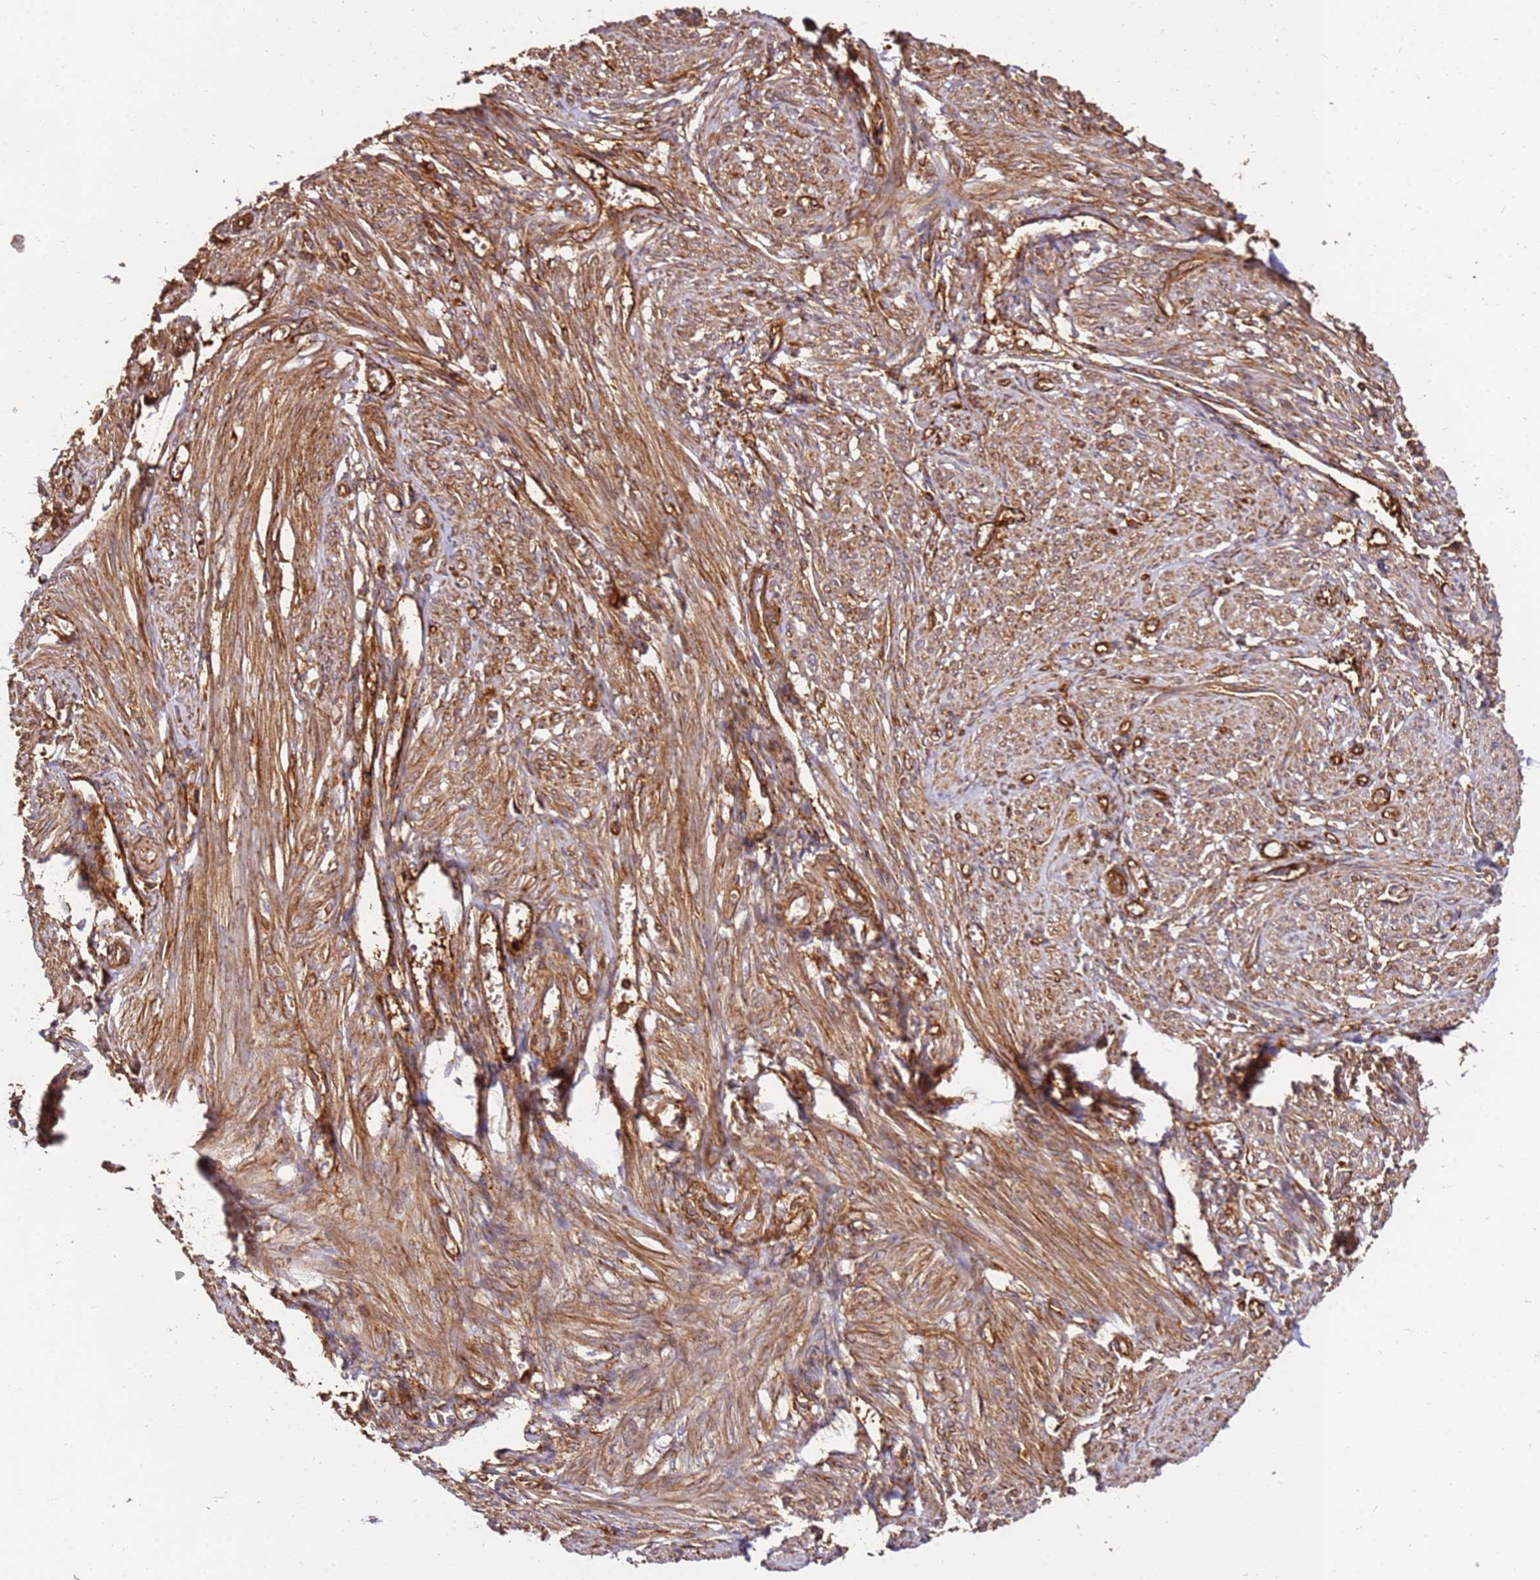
{"staining": {"intensity": "moderate", "quantity": ">75%", "location": "cytoplasmic/membranous"}, "tissue": "smooth muscle", "cell_type": "Smooth muscle cells", "image_type": "normal", "snomed": [{"axis": "morphology", "description": "Normal tissue, NOS"}, {"axis": "topography", "description": "Smooth muscle"}], "caption": "The histopathology image displays immunohistochemical staining of normal smooth muscle. There is moderate cytoplasmic/membranous expression is appreciated in about >75% of smooth muscle cells.", "gene": "DVL3", "patient": {"sex": "female", "age": 39}}